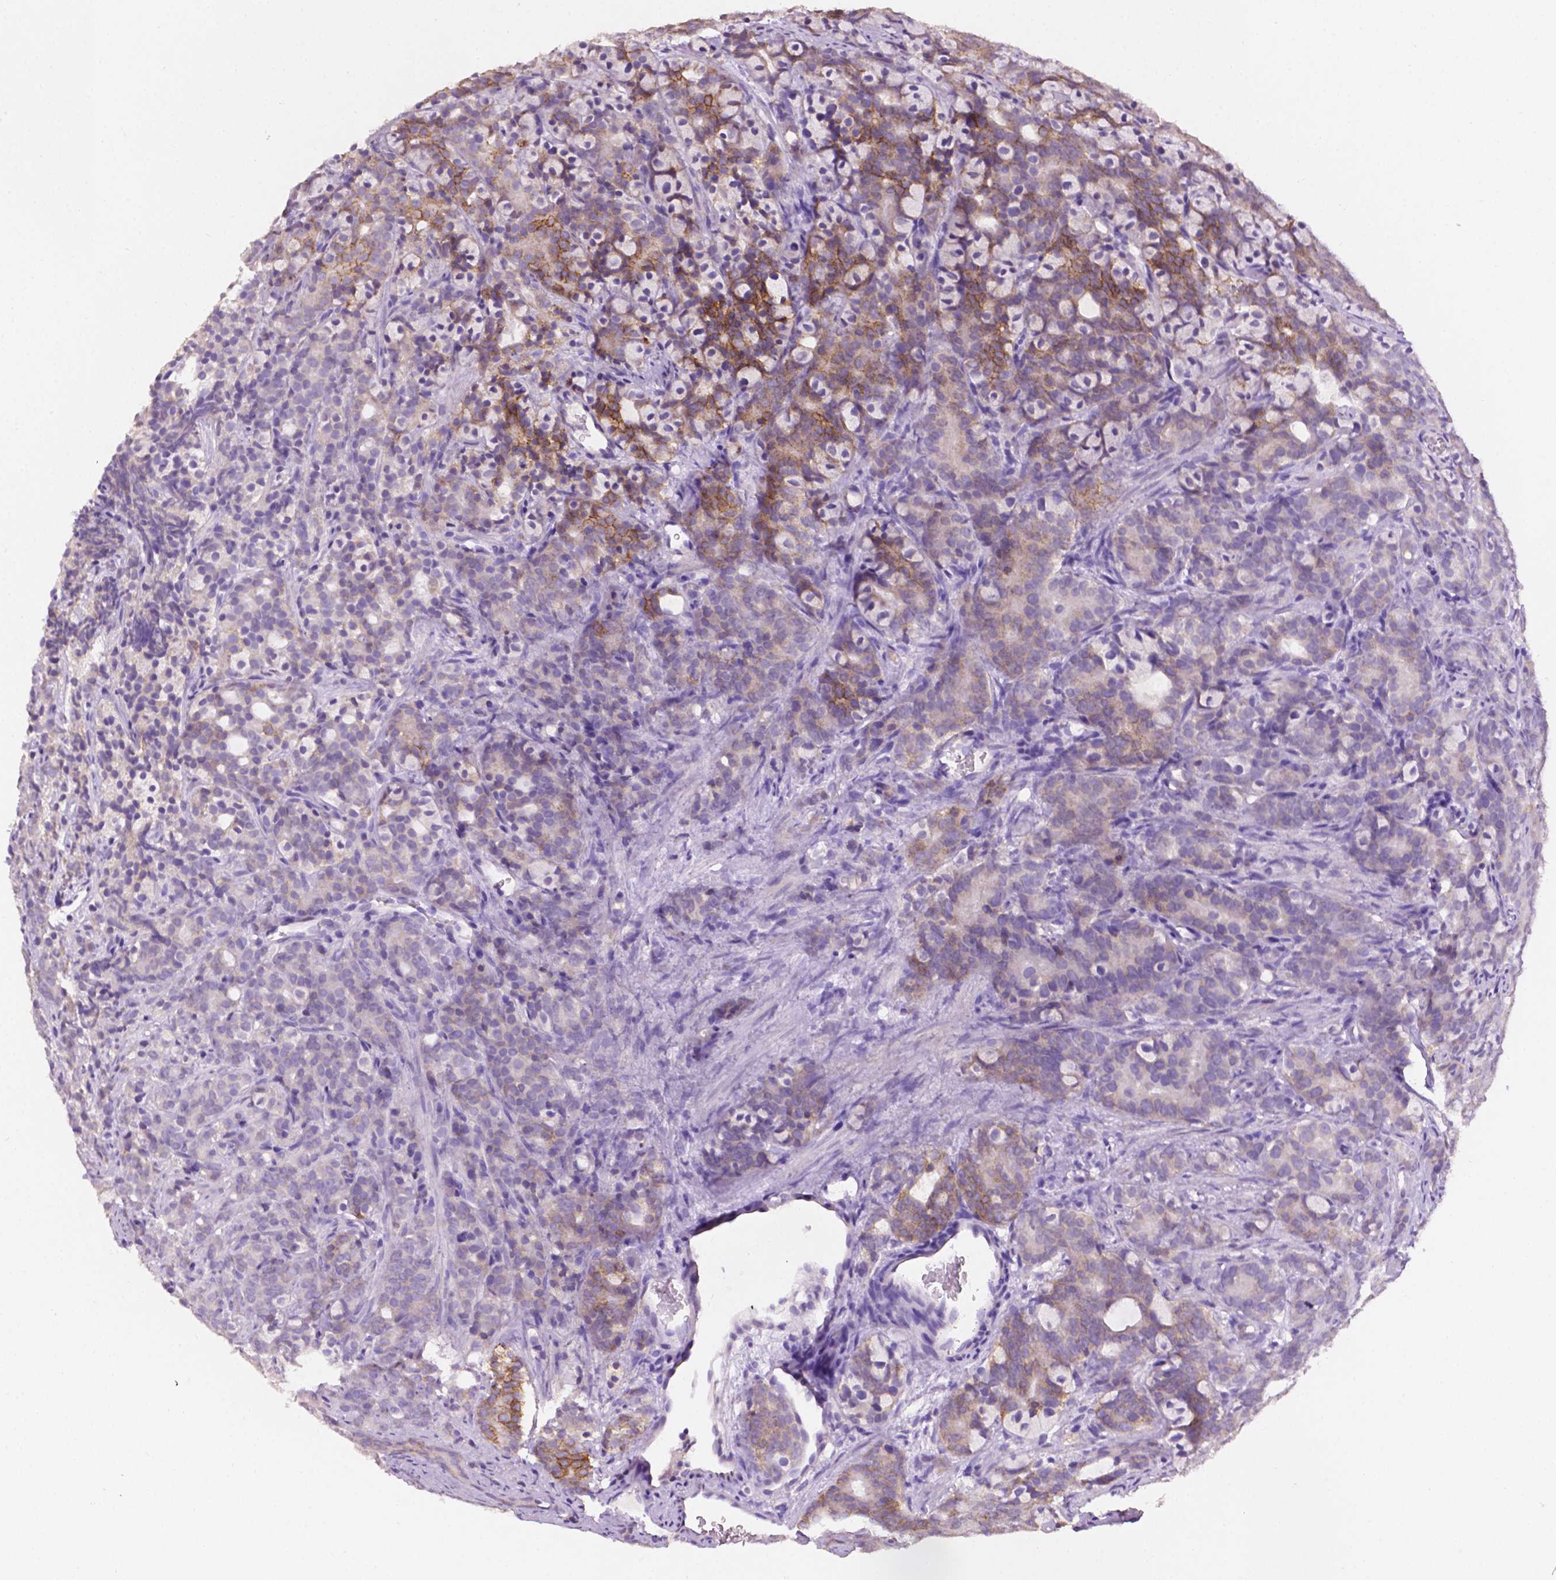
{"staining": {"intensity": "moderate", "quantity": "25%-75%", "location": "cytoplasmic/membranous"}, "tissue": "prostate cancer", "cell_type": "Tumor cells", "image_type": "cancer", "snomed": [{"axis": "morphology", "description": "Adenocarcinoma, High grade"}, {"axis": "topography", "description": "Prostate"}], "caption": "A histopathology image showing moderate cytoplasmic/membranous positivity in approximately 25%-75% of tumor cells in prostate cancer (high-grade adenocarcinoma), as visualized by brown immunohistochemical staining.", "gene": "TACSTD2", "patient": {"sex": "male", "age": 84}}